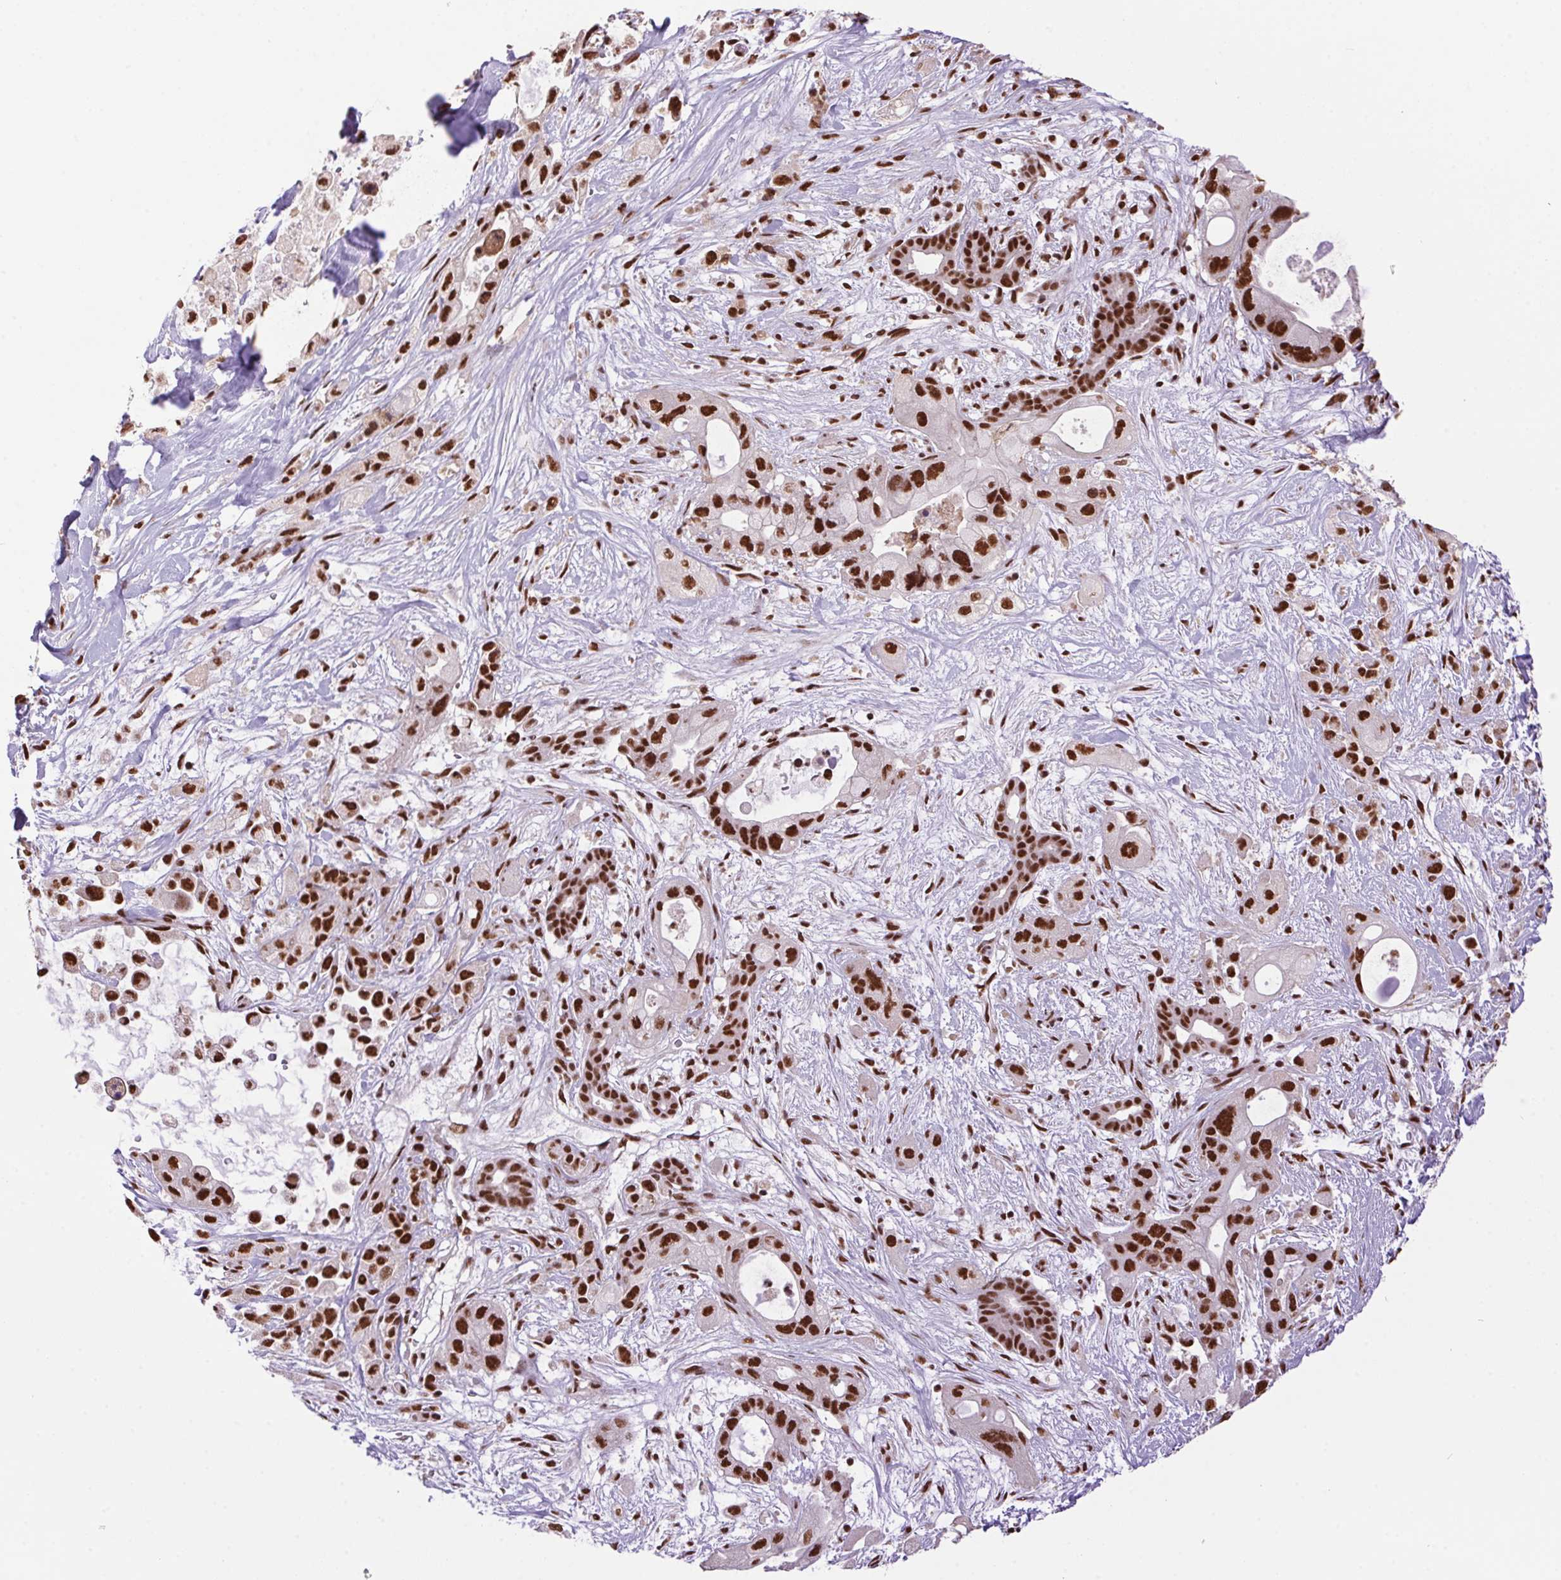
{"staining": {"intensity": "strong", "quantity": ">75%", "location": "nuclear"}, "tissue": "pancreatic cancer", "cell_type": "Tumor cells", "image_type": "cancer", "snomed": [{"axis": "morphology", "description": "Adenocarcinoma, NOS"}, {"axis": "topography", "description": "Pancreas"}], "caption": "About >75% of tumor cells in human pancreatic cancer show strong nuclear protein staining as visualized by brown immunohistochemical staining.", "gene": "ZNF207", "patient": {"sex": "male", "age": 44}}